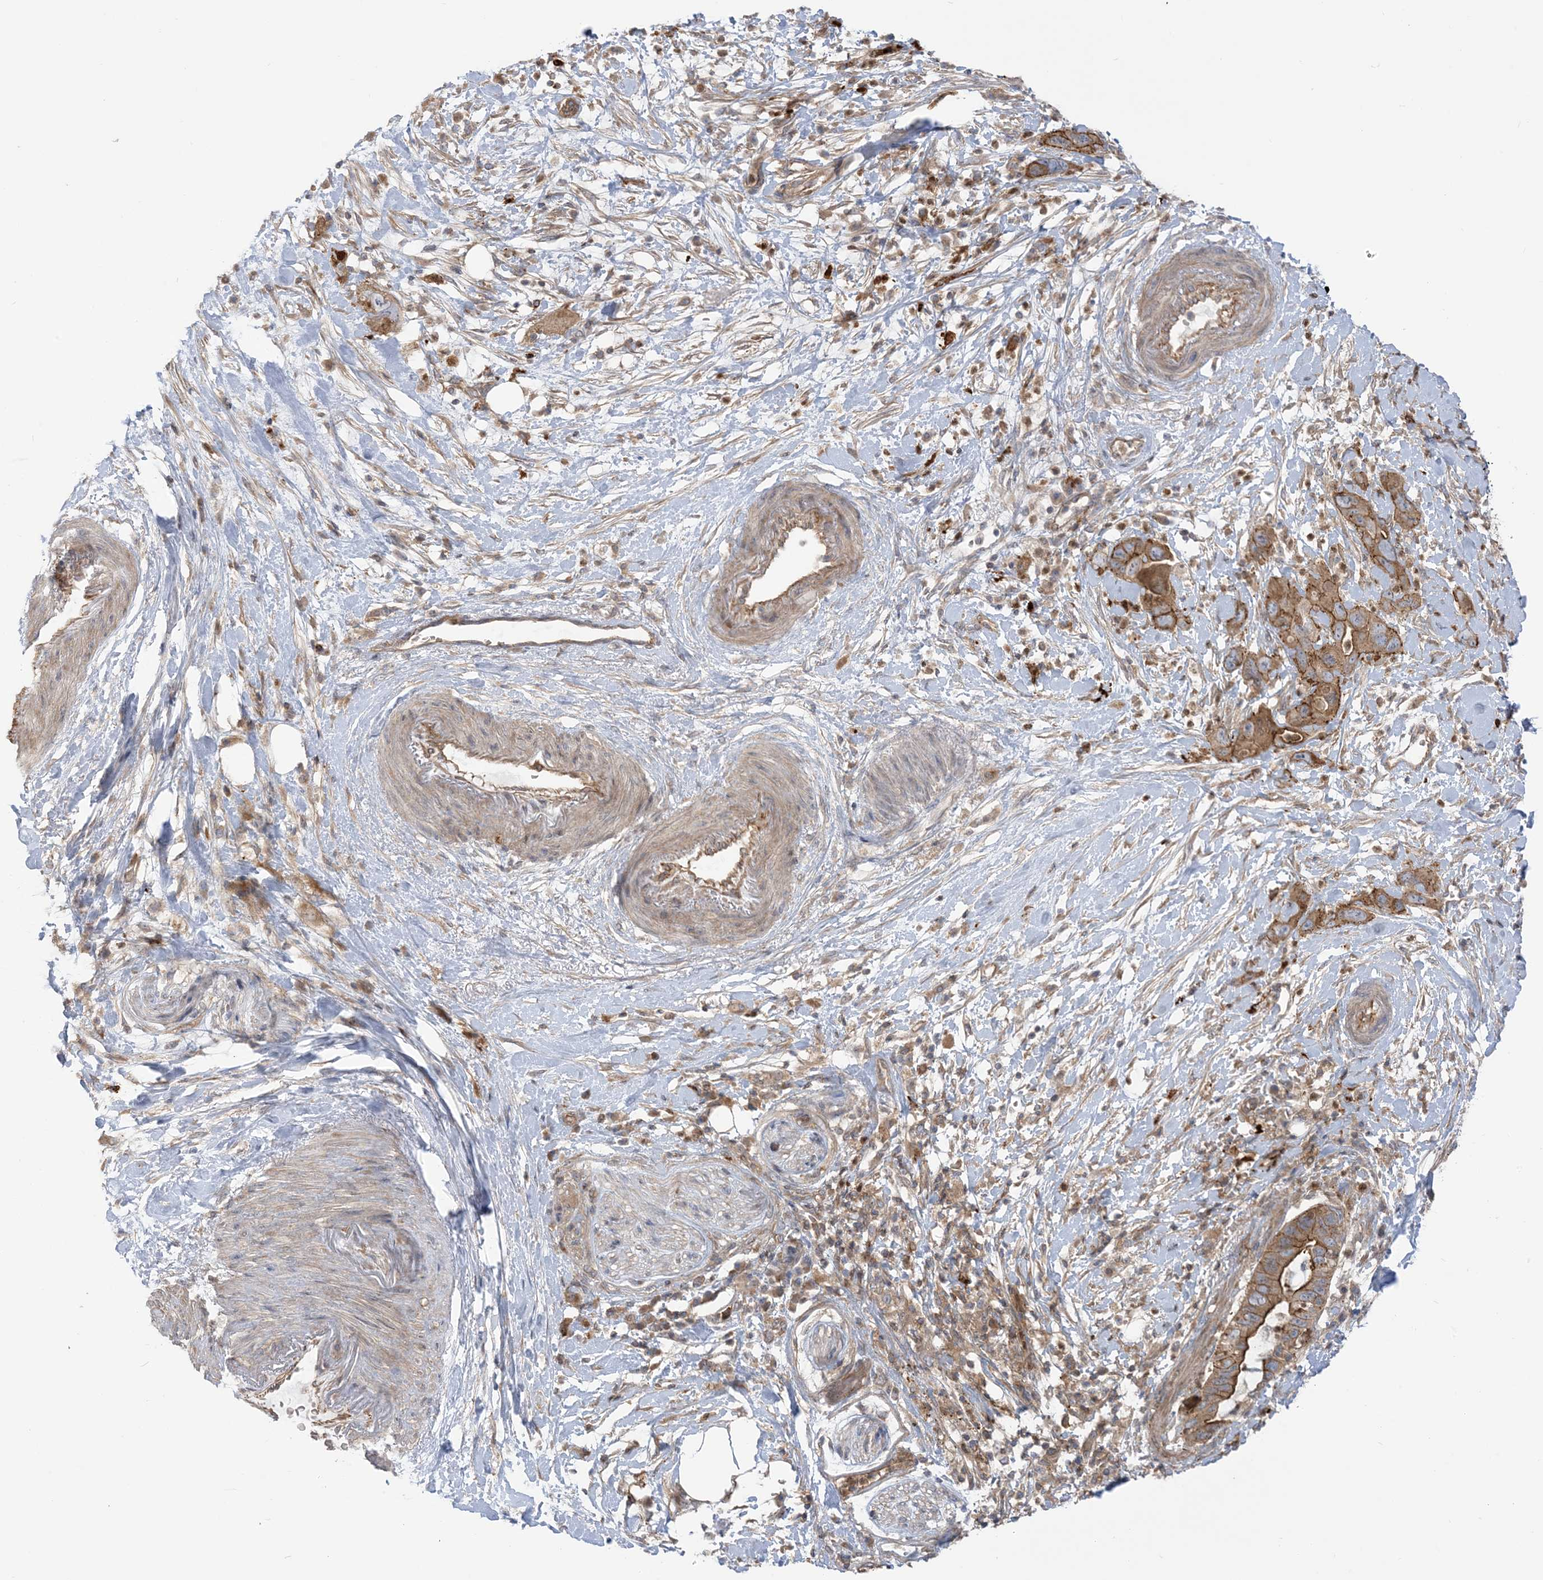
{"staining": {"intensity": "moderate", "quantity": ">75%", "location": "cytoplasmic/membranous"}, "tissue": "pancreatic cancer", "cell_type": "Tumor cells", "image_type": "cancer", "snomed": [{"axis": "morphology", "description": "Adenocarcinoma, NOS"}, {"axis": "topography", "description": "Pancreas"}], "caption": "The photomicrograph shows immunohistochemical staining of pancreatic adenocarcinoma. There is moderate cytoplasmic/membranous positivity is identified in approximately >75% of tumor cells.", "gene": "ICMT", "patient": {"sex": "female", "age": 71}}